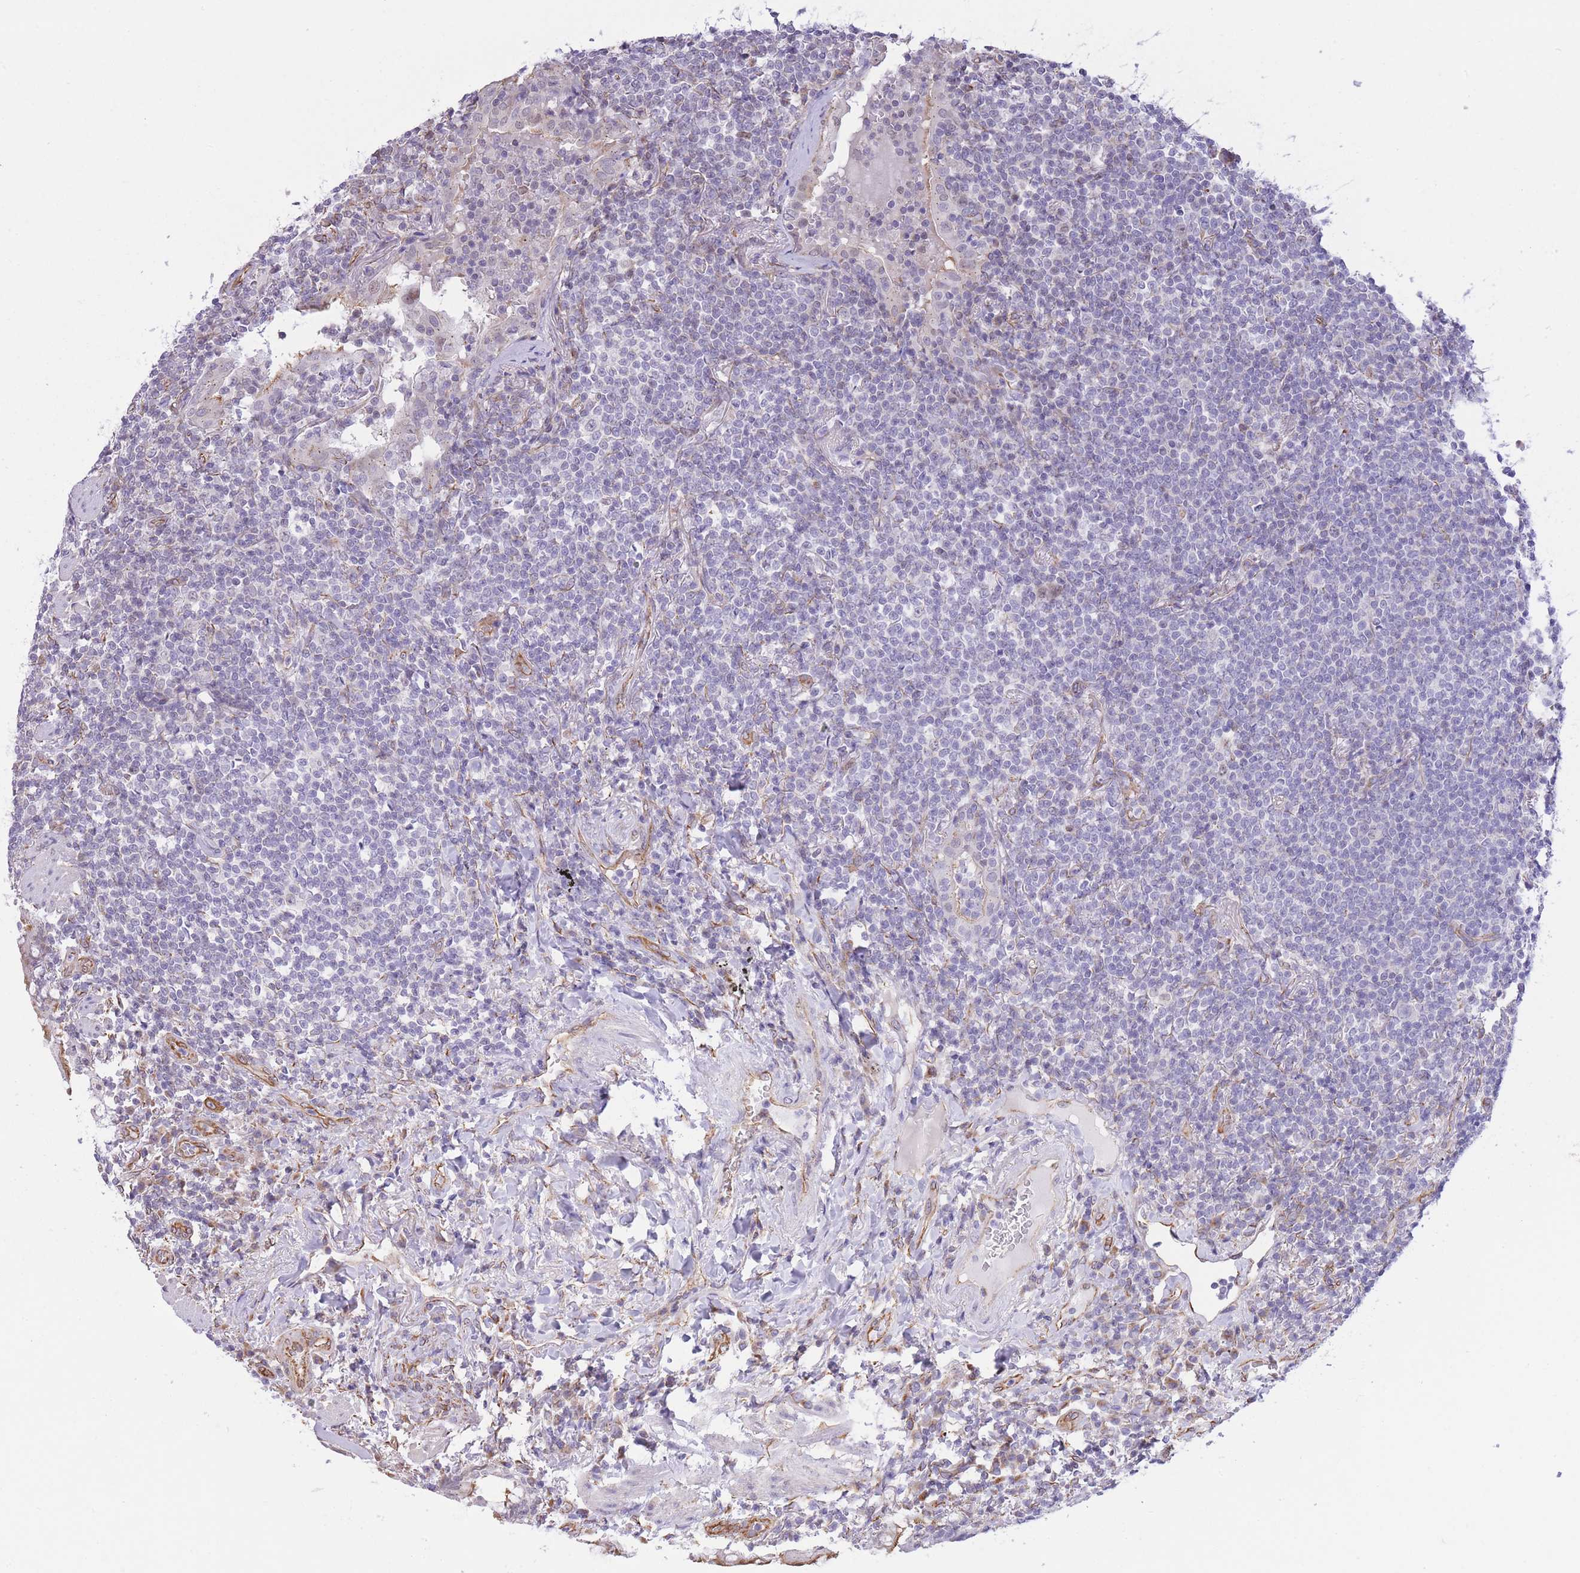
{"staining": {"intensity": "negative", "quantity": "none", "location": "none"}, "tissue": "lymphoma", "cell_type": "Tumor cells", "image_type": "cancer", "snomed": [{"axis": "morphology", "description": "Malignant lymphoma, non-Hodgkin's type, Low grade"}, {"axis": "topography", "description": "Lung"}], "caption": "The micrograph reveals no significant positivity in tumor cells of malignant lymphoma, non-Hodgkin's type (low-grade). Nuclei are stained in blue.", "gene": "PSG8", "patient": {"sex": "female", "age": 71}}